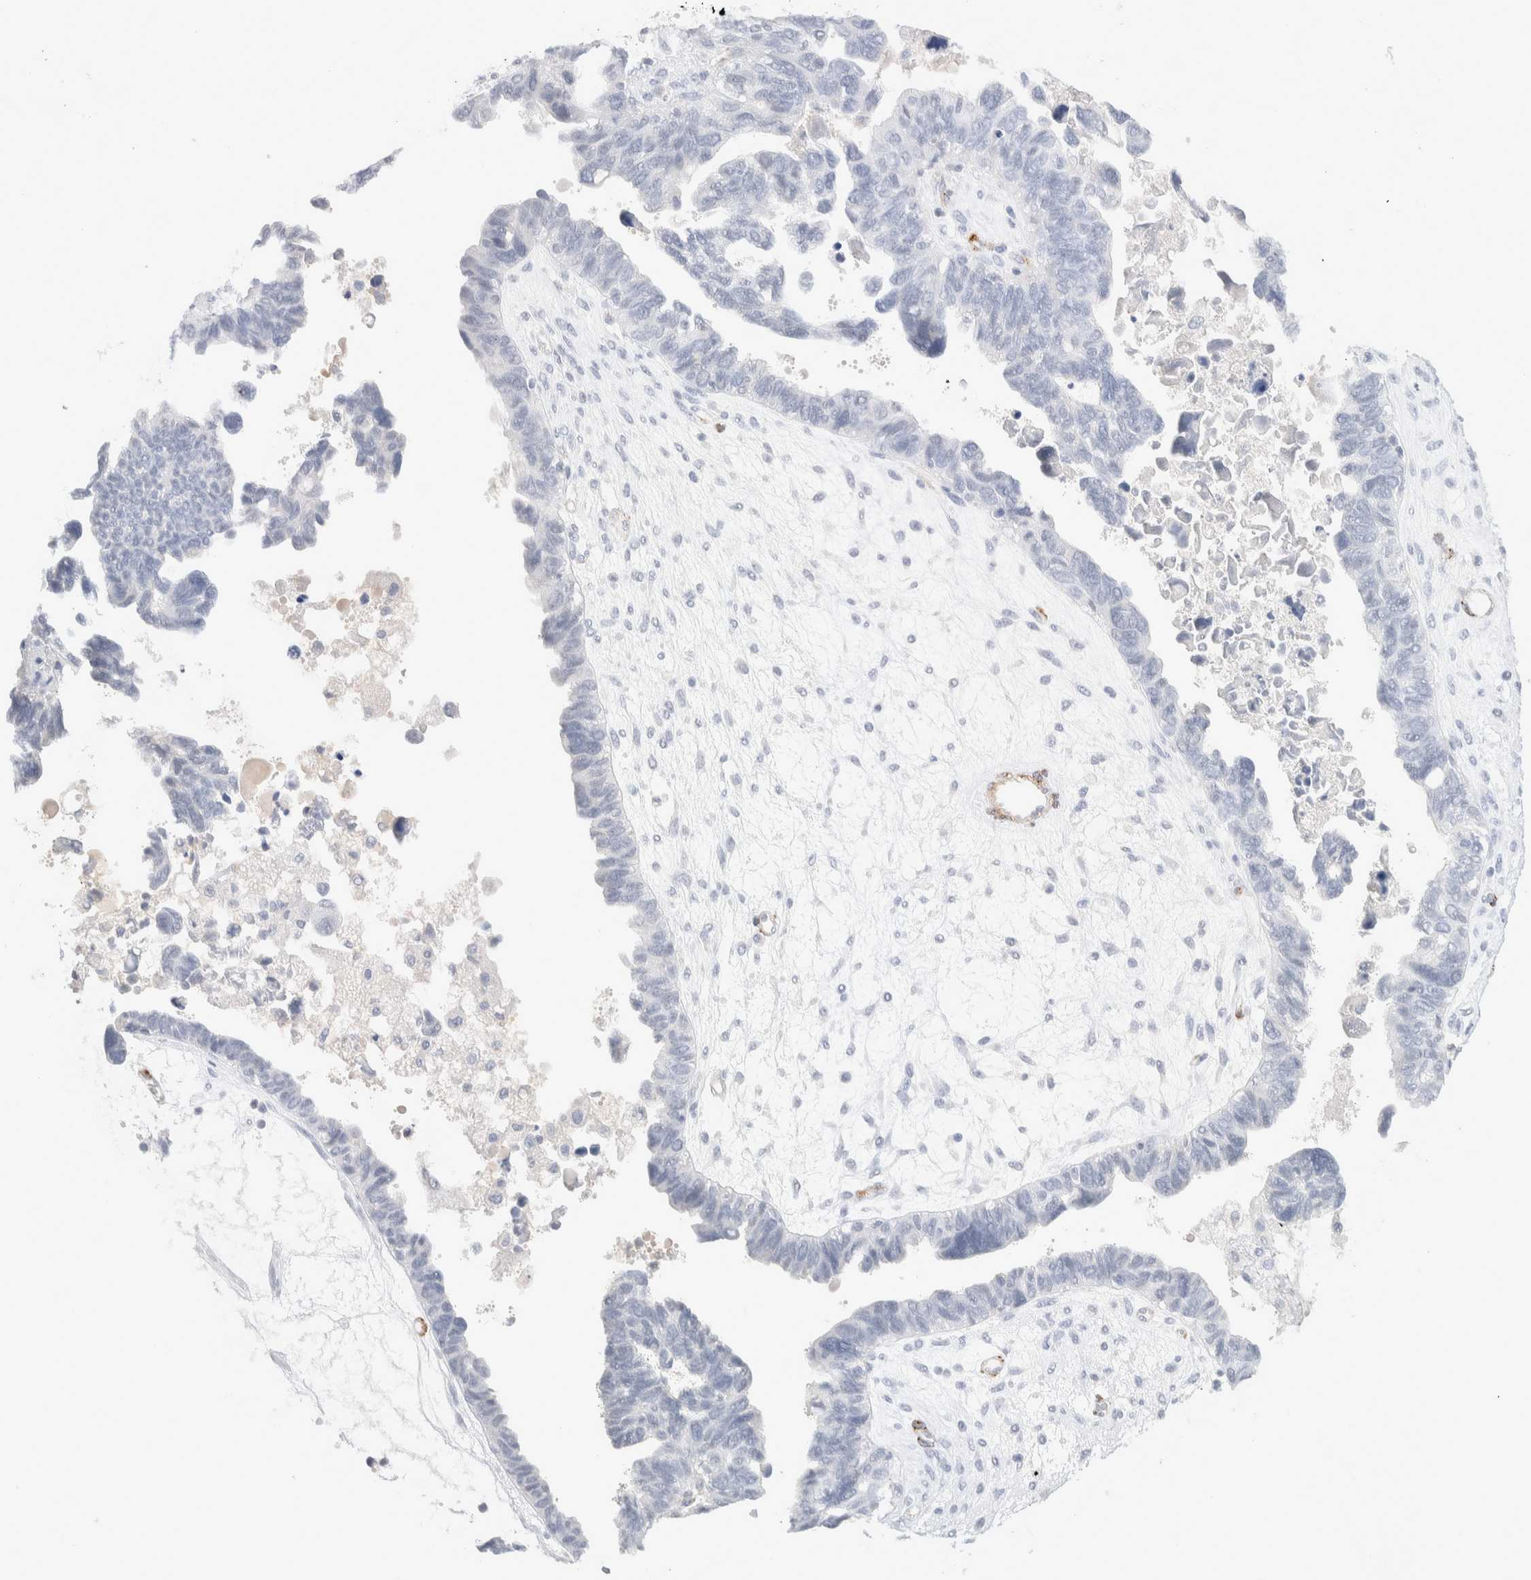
{"staining": {"intensity": "negative", "quantity": "none", "location": "none"}, "tissue": "ovarian cancer", "cell_type": "Tumor cells", "image_type": "cancer", "snomed": [{"axis": "morphology", "description": "Cystadenocarcinoma, serous, NOS"}, {"axis": "topography", "description": "Ovary"}], "caption": "Protein analysis of serous cystadenocarcinoma (ovarian) demonstrates no significant expression in tumor cells.", "gene": "SEPTIN4", "patient": {"sex": "female", "age": 79}}